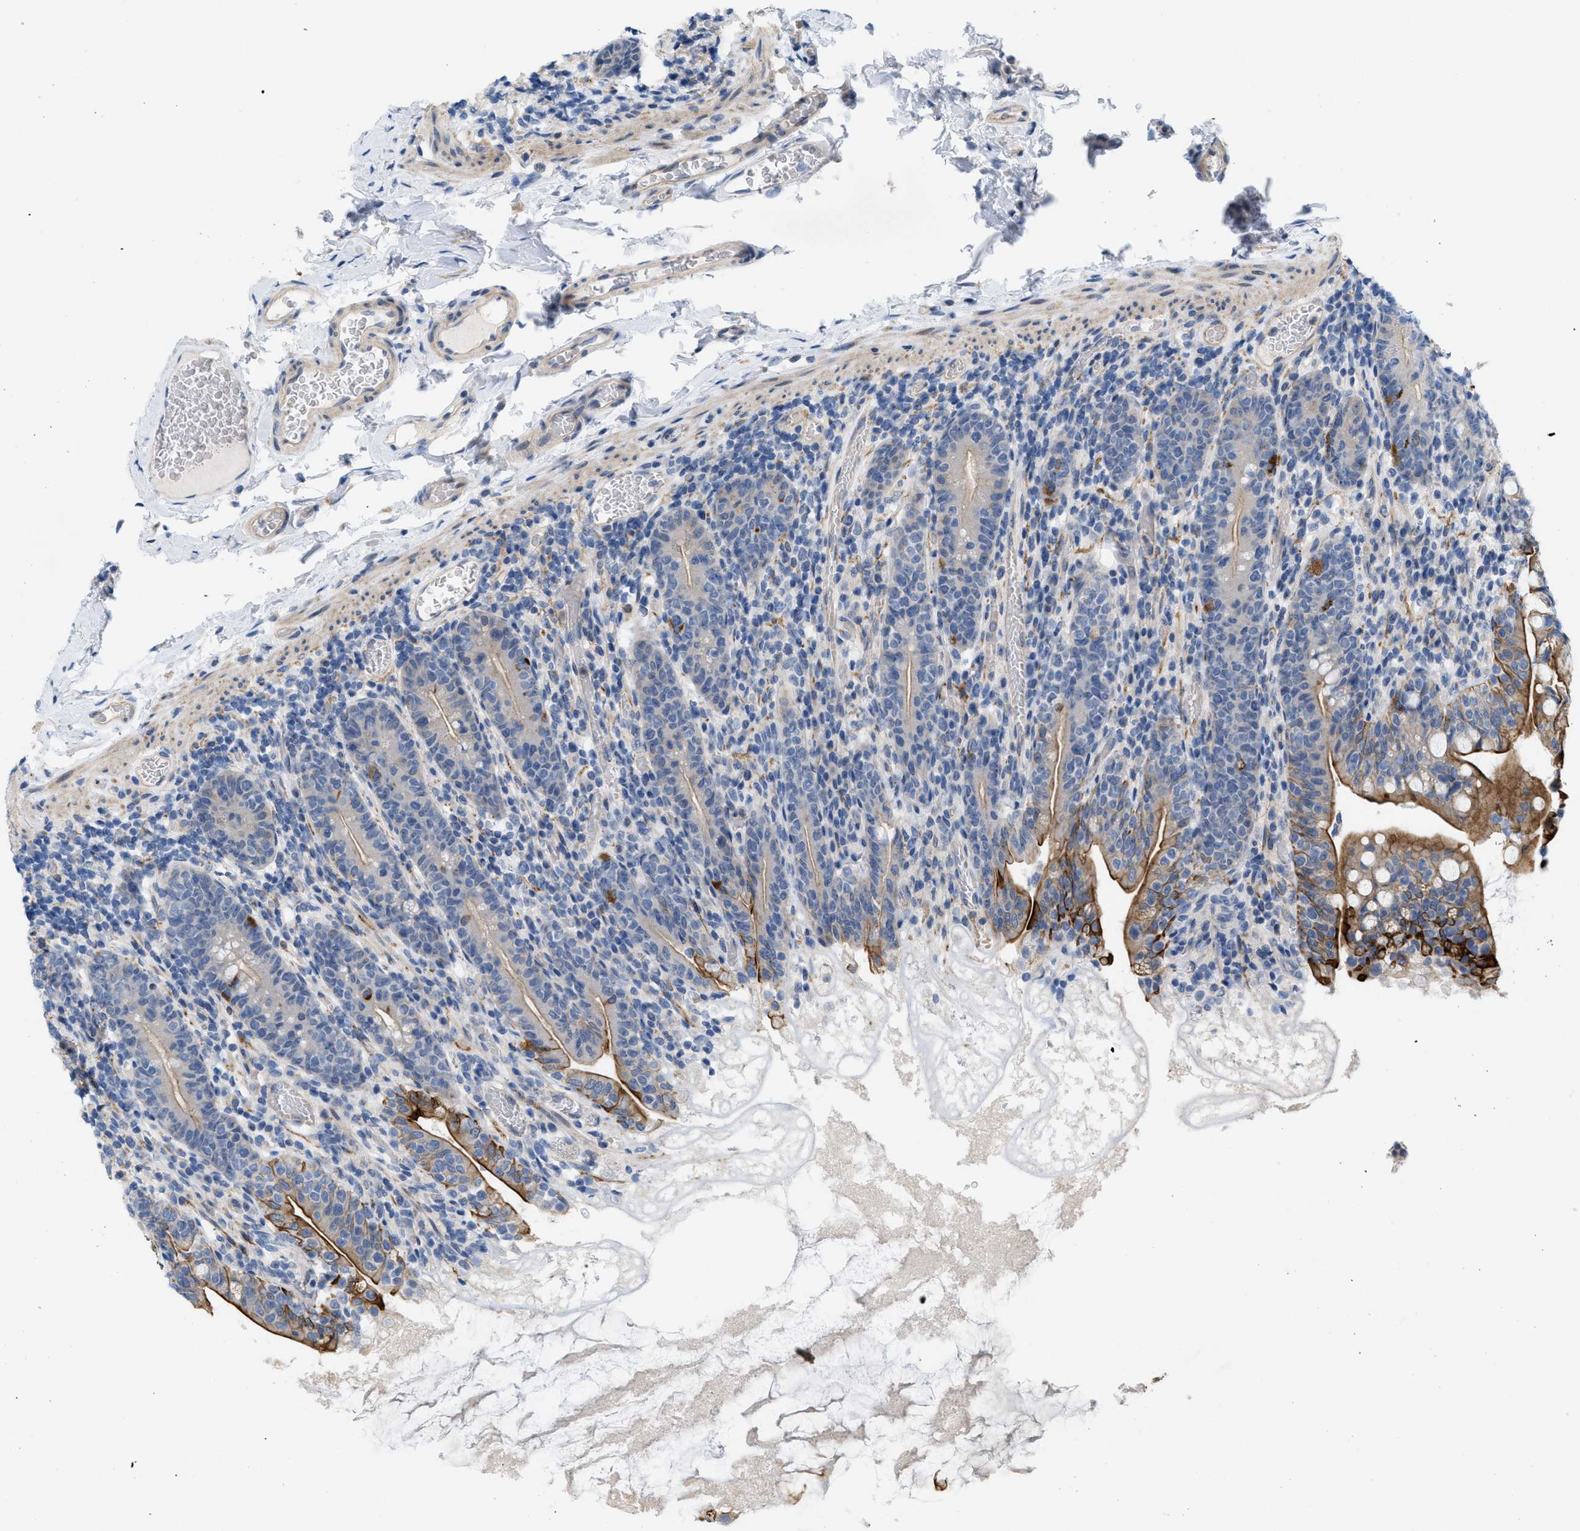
{"staining": {"intensity": "strong", "quantity": "25%-75%", "location": "cytoplasmic/membranous"}, "tissue": "small intestine", "cell_type": "Glandular cells", "image_type": "normal", "snomed": [{"axis": "morphology", "description": "Normal tissue, NOS"}, {"axis": "topography", "description": "Small intestine"}], "caption": "DAB immunohistochemical staining of benign human small intestine reveals strong cytoplasmic/membranous protein expression in approximately 25%-75% of glandular cells.", "gene": "NDEL1", "patient": {"sex": "female", "age": 56}}